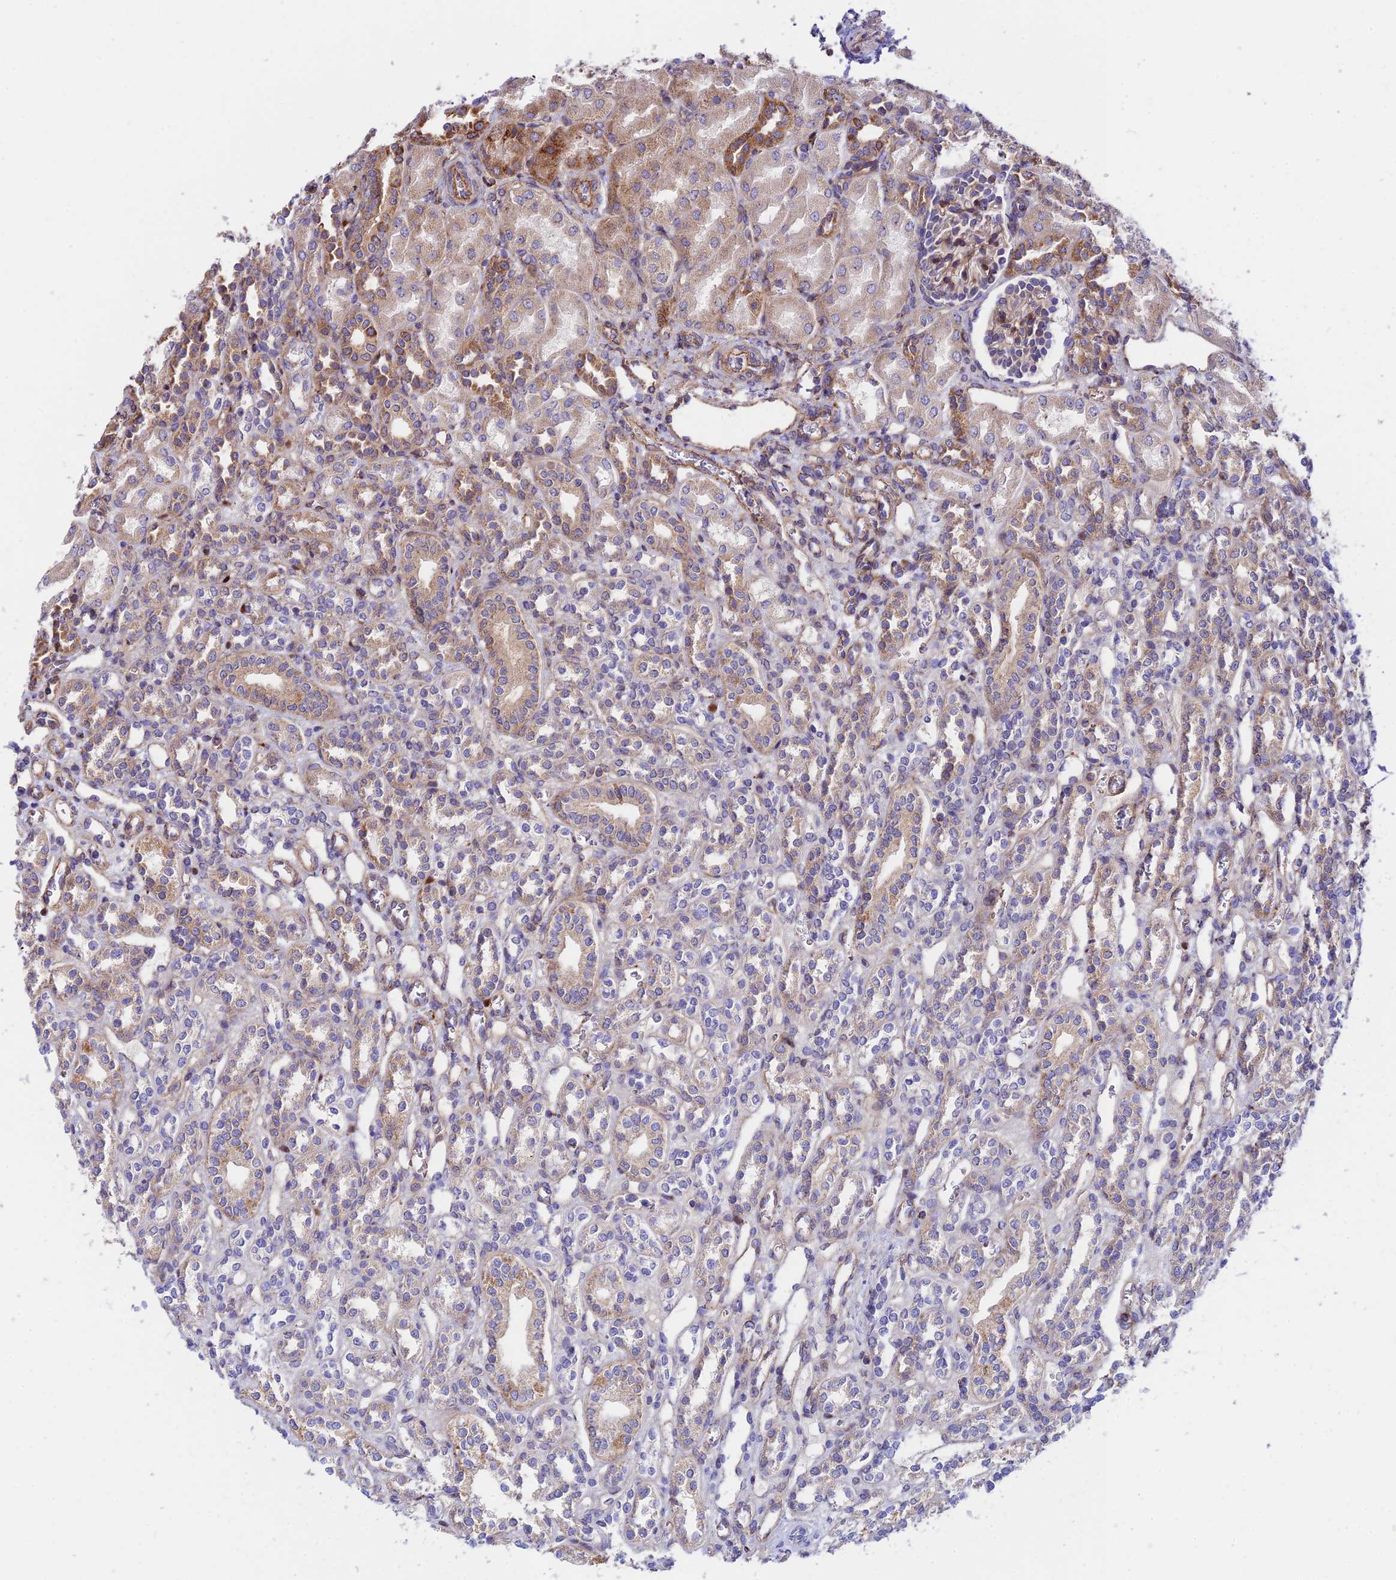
{"staining": {"intensity": "moderate", "quantity": "<25%", "location": "cytoplasmic/membranous"}, "tissue": "kidney", "cell_type": "Cells in glomeruli", "image_type": "normal", "snomed": [{"axis": "morphology", "description": "Normal tissue, NOS"}, {"axis": "morphology", "description": "Neoplasm, malignant, NOS"}, {"axis": "topography", "description": "Kidney"}], "caption": "Protein staining reveals moderate cytoplasmic/membranous positivity in approximately <25% of cells in glomeruli in benign kidney. (brown staining indicates protein expression, while blue staining denotes nuclei).", "gene": "VPS13C", "patient": {"sex": "female", "age": 1}}